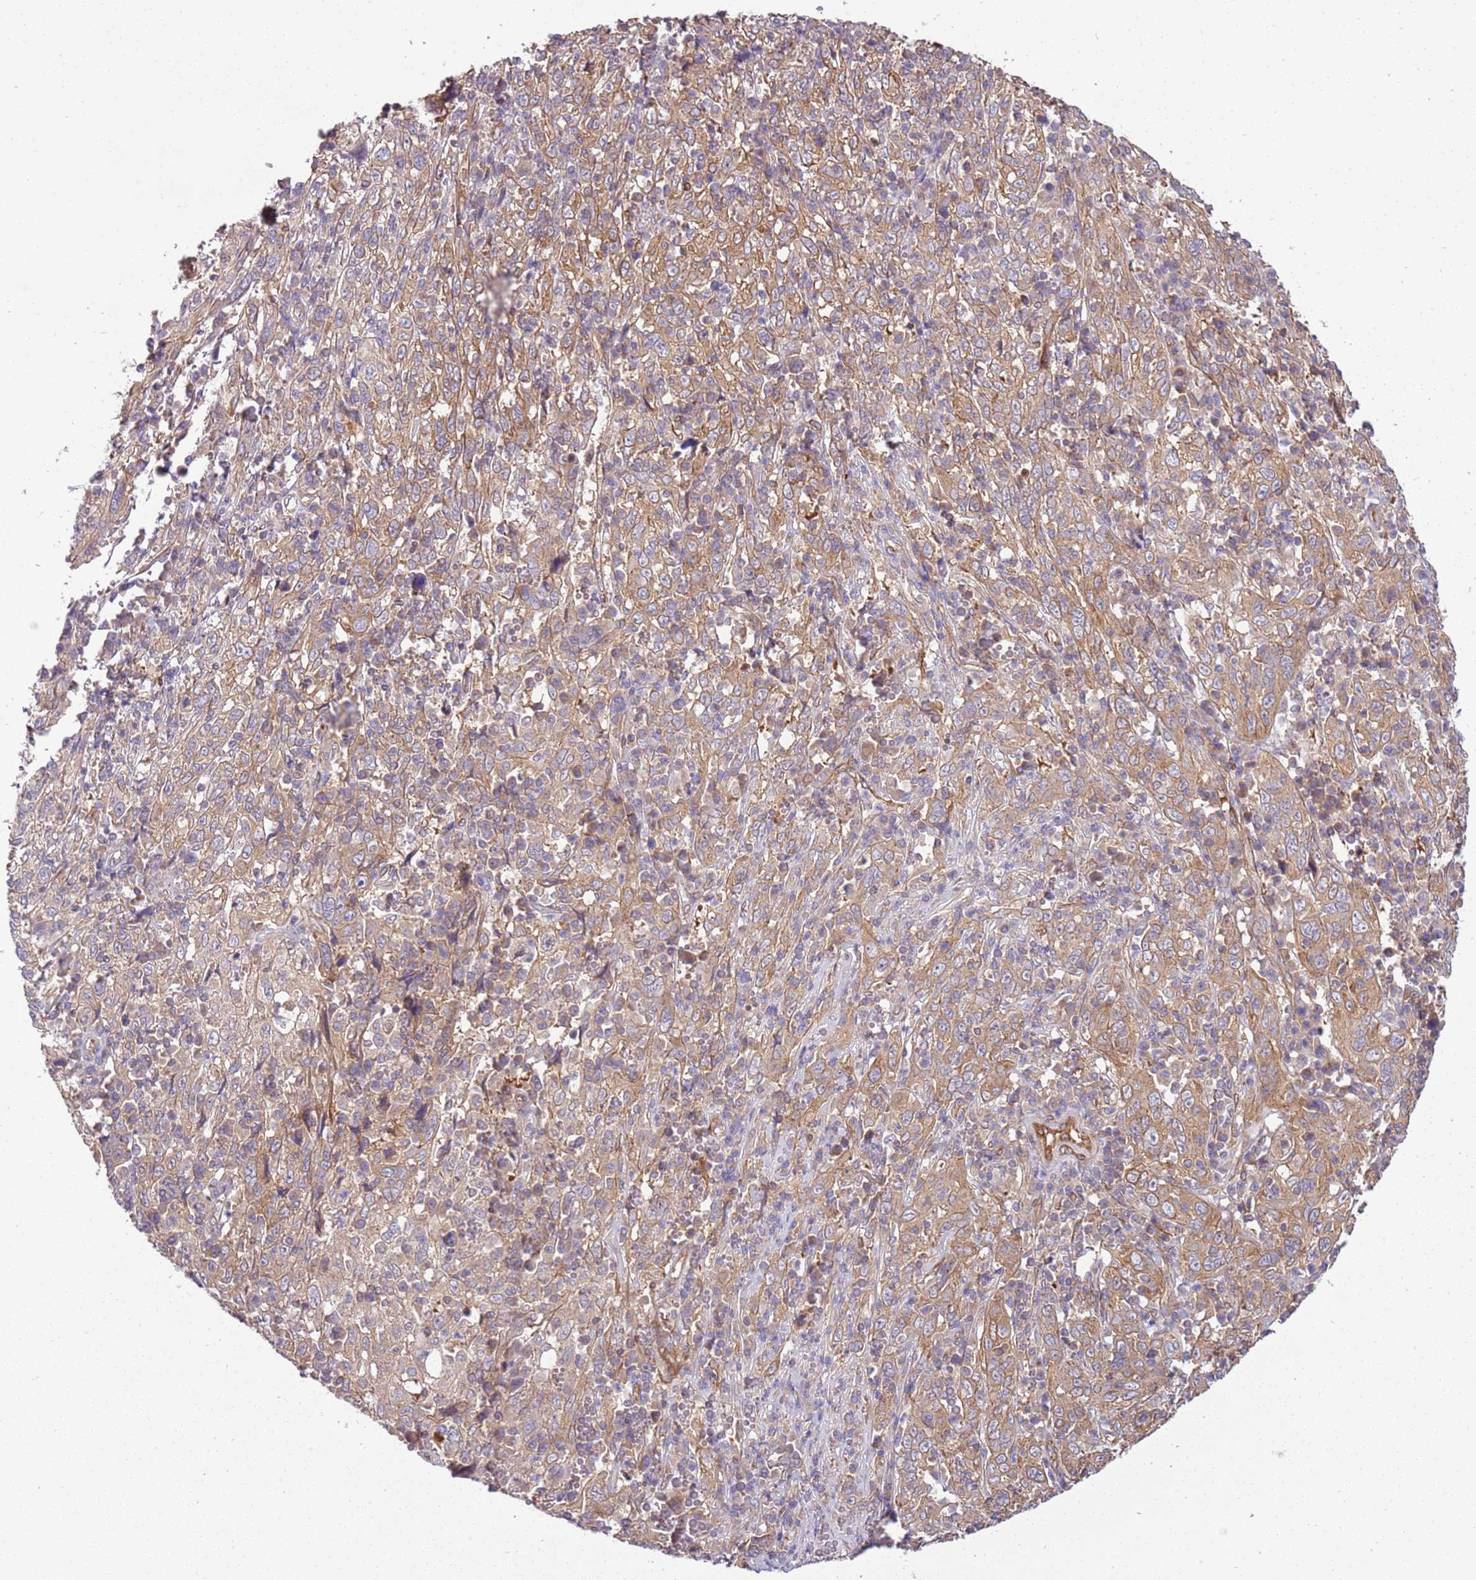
{"staining": {"intensity": "moderate", "quantity": ">75%", "location": "cytoplasmic/membranous"}, "tissue": "cervical cancer", "cell_type": "Tumor cells", "image_type": "cancer", "snomed": [{"axis": "morphology", "description": "Squamous cell carcinoma, NOS"}, {"axis": "topography", "description": "Cervix"}], "caption": "Immunohistochemistry (DAB (3,3'-diaminobenzidine)) staining of squamous cell carcinoma (cervical) displays moderate cytoplasmic/membranous protein positivity in approximately >75% of tumor cells.", "gene": "GNL1", "patient": {"sex": "female", "age": 46}}